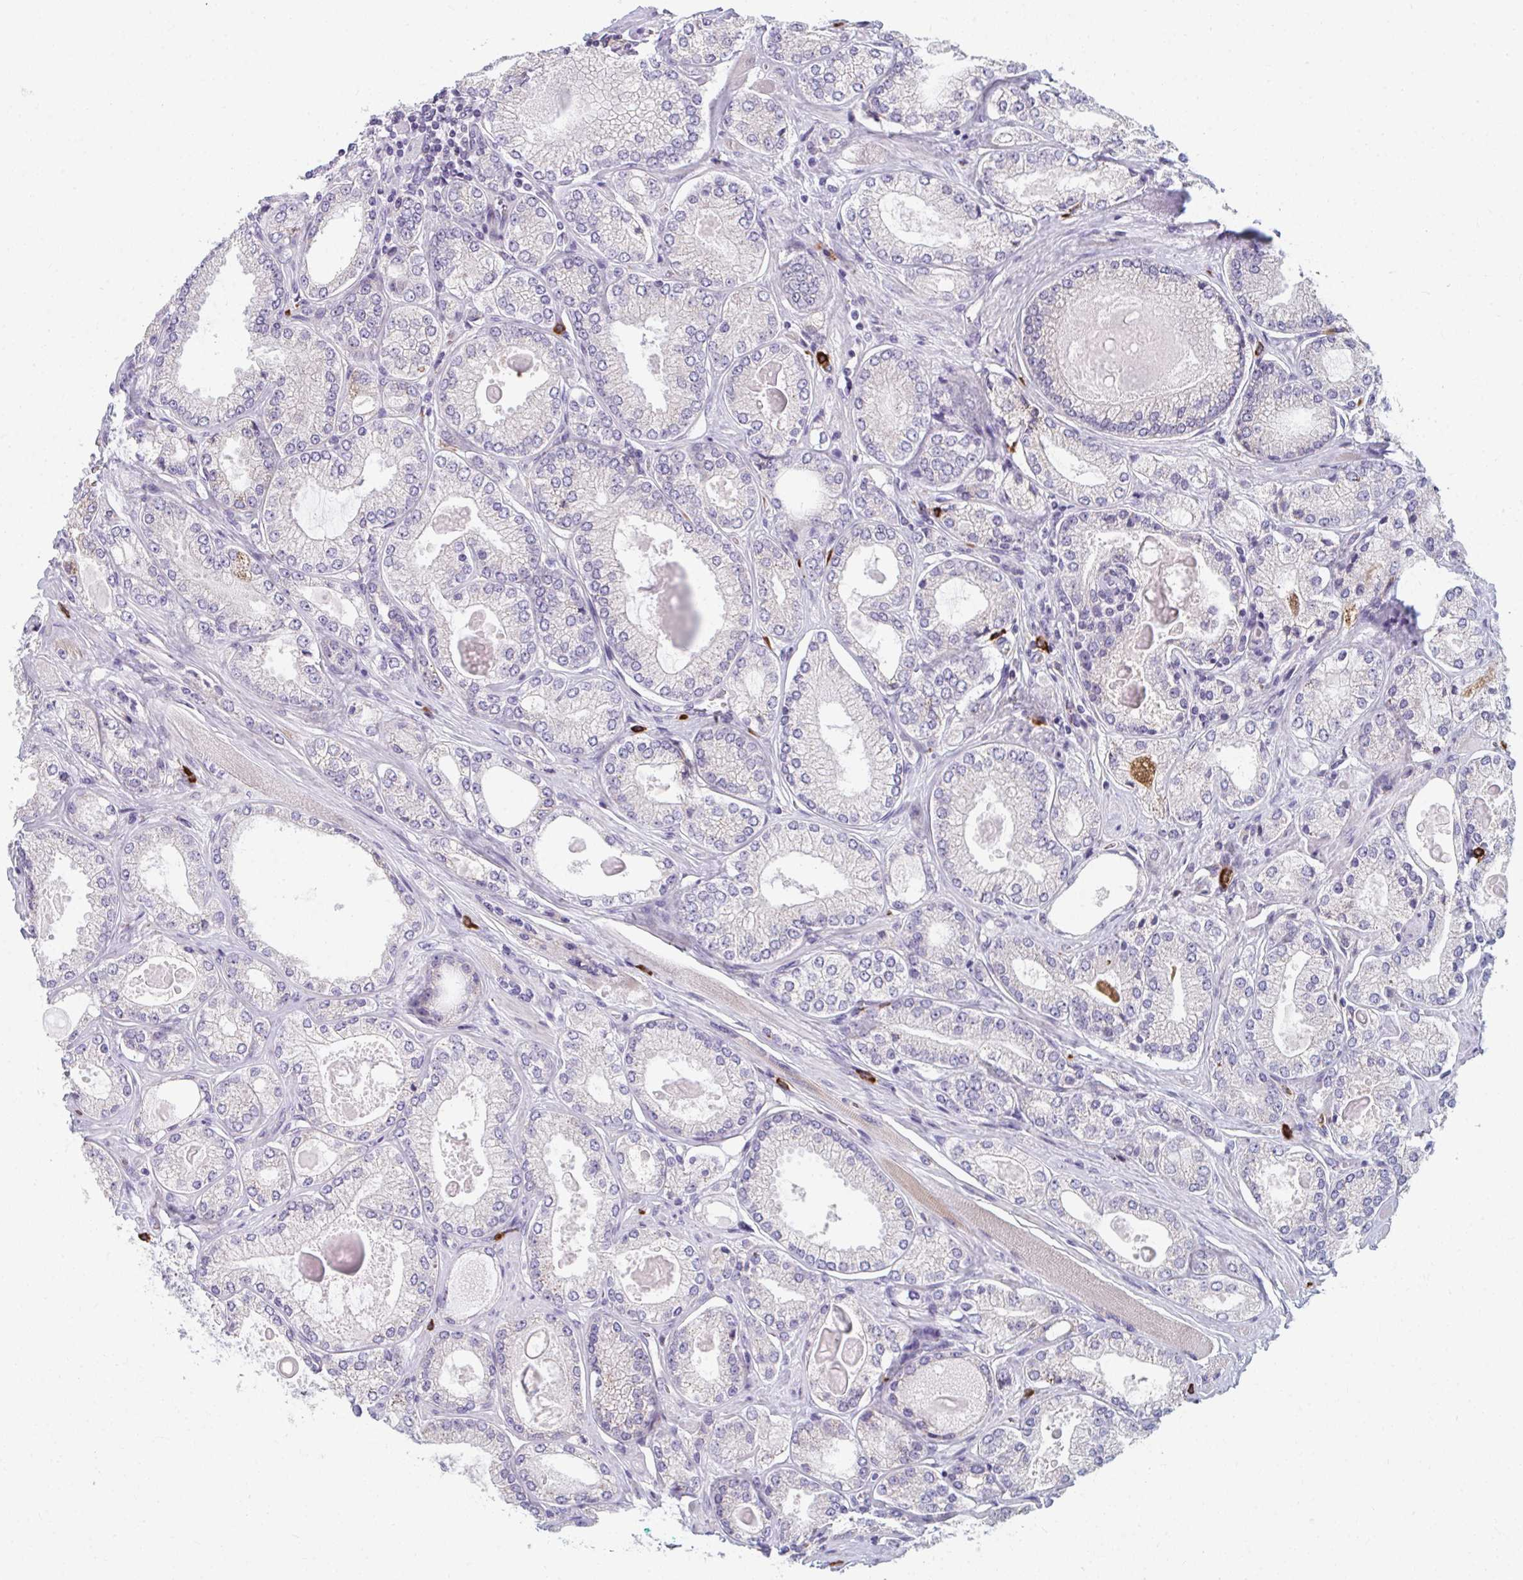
{"staining": {"intensity": "negative", "quantity": "none", "location": "none"}, "tissue": "prostate cancer", "cell_type": "Tumor cells", "image_type": "cancer", "snomed": [{"axis": "morphology", "description": "Adenocarcinoma, High grade"}, {"axis": "topography", "description": "Prostate"}], "caption": "An image of high-grade adenocarcinoma (prostate) stained for a protein reveals no brown staining in tumor cells.", "gene": "EIF1AD", "patient": {"sex": "male", "age": 68}}